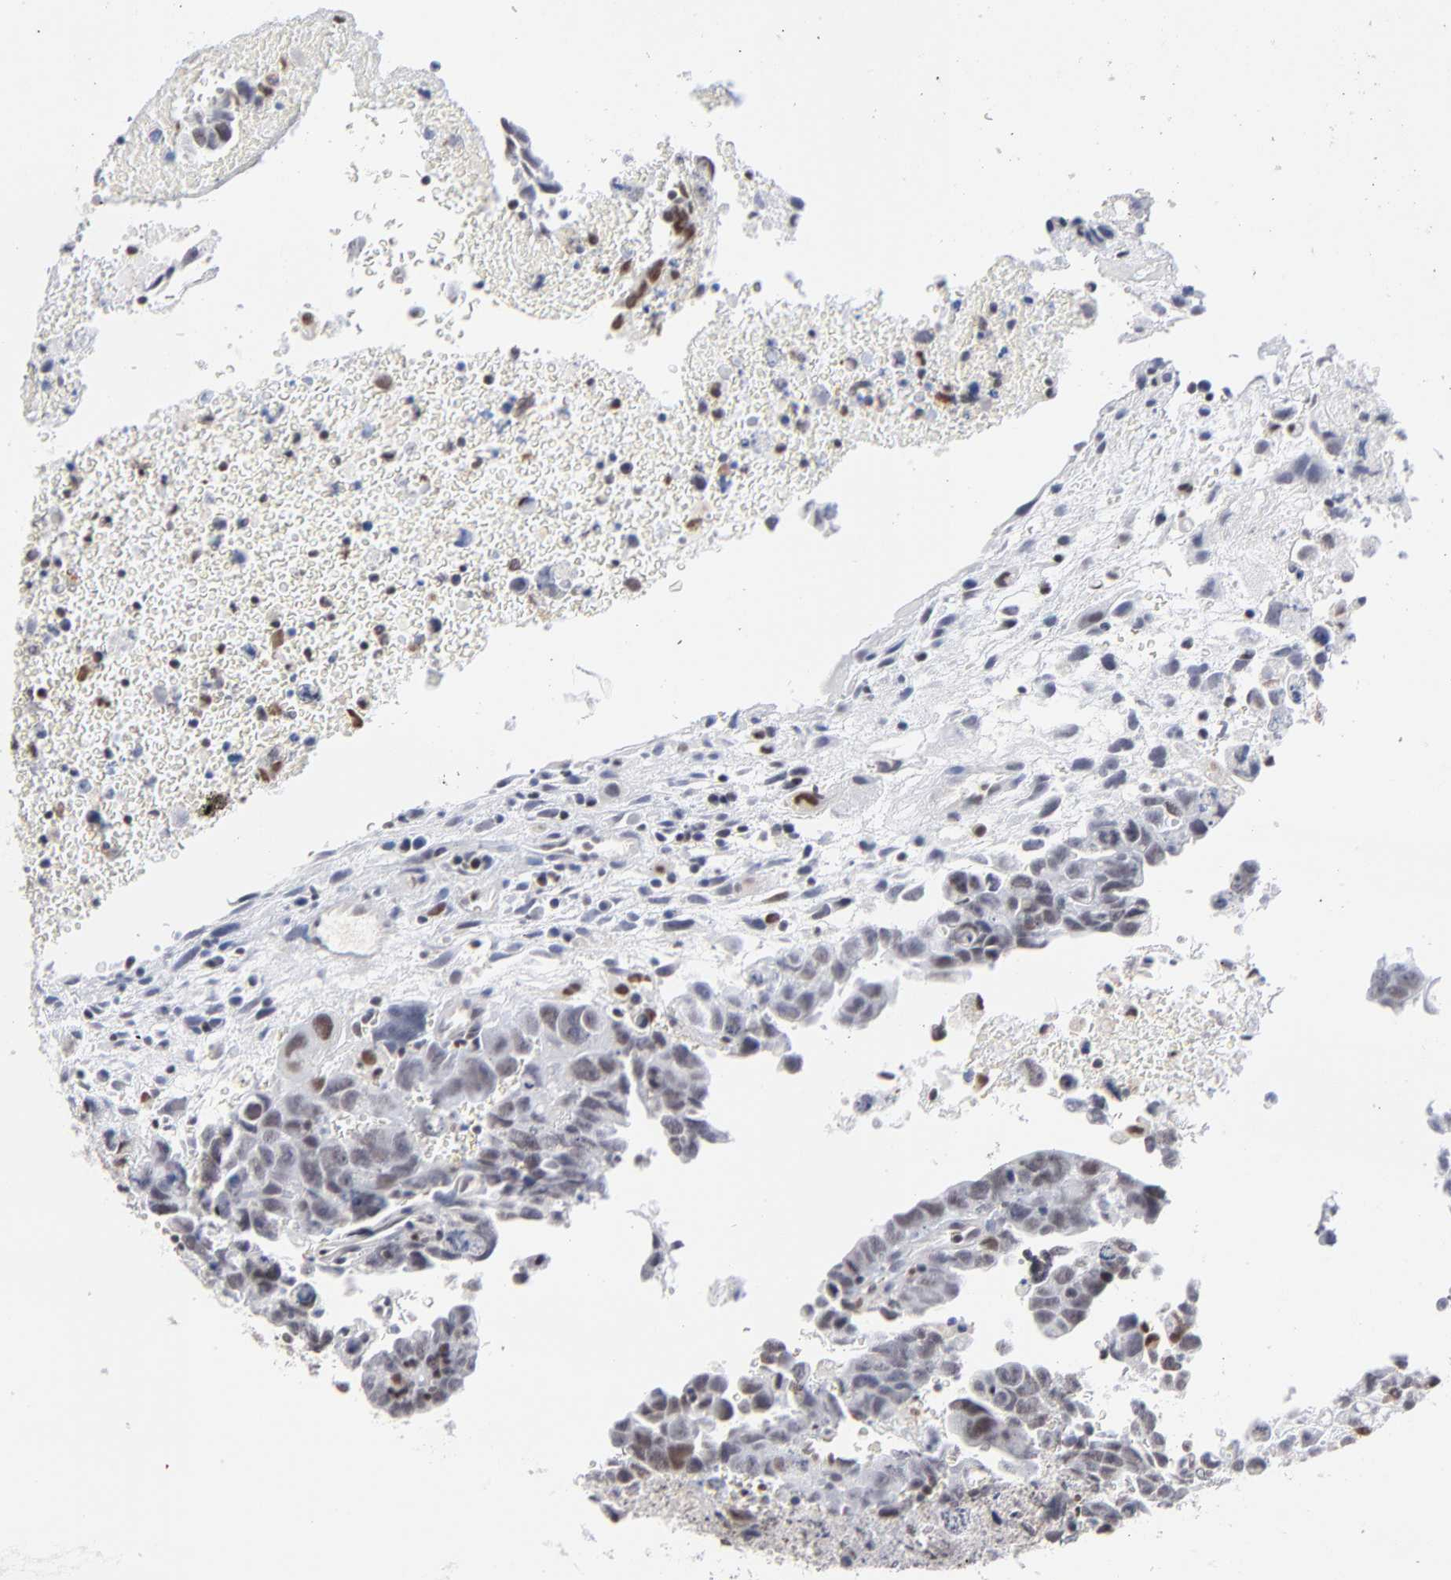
{"staining": {"intensity": "negative", "quantity": "none", "location": "none"}, "tissue": "testis cancer", "cell_type": "Tumor cells", "image_type": "cancer", "snomed": [{"axis": "morphology", "description": "Carcinoma, Embryonal, NOS"}, {"axis": "topography", "description": "Testis"}], "caption": "A histopathology image of testis cancer stained for a protein demonstrates no brown staining in tumor cells. (Immunohistochemistry, brightfield microscopy, high magnification).", "gene": "MAX", "patient": {"sex": "male", "age": 28}}